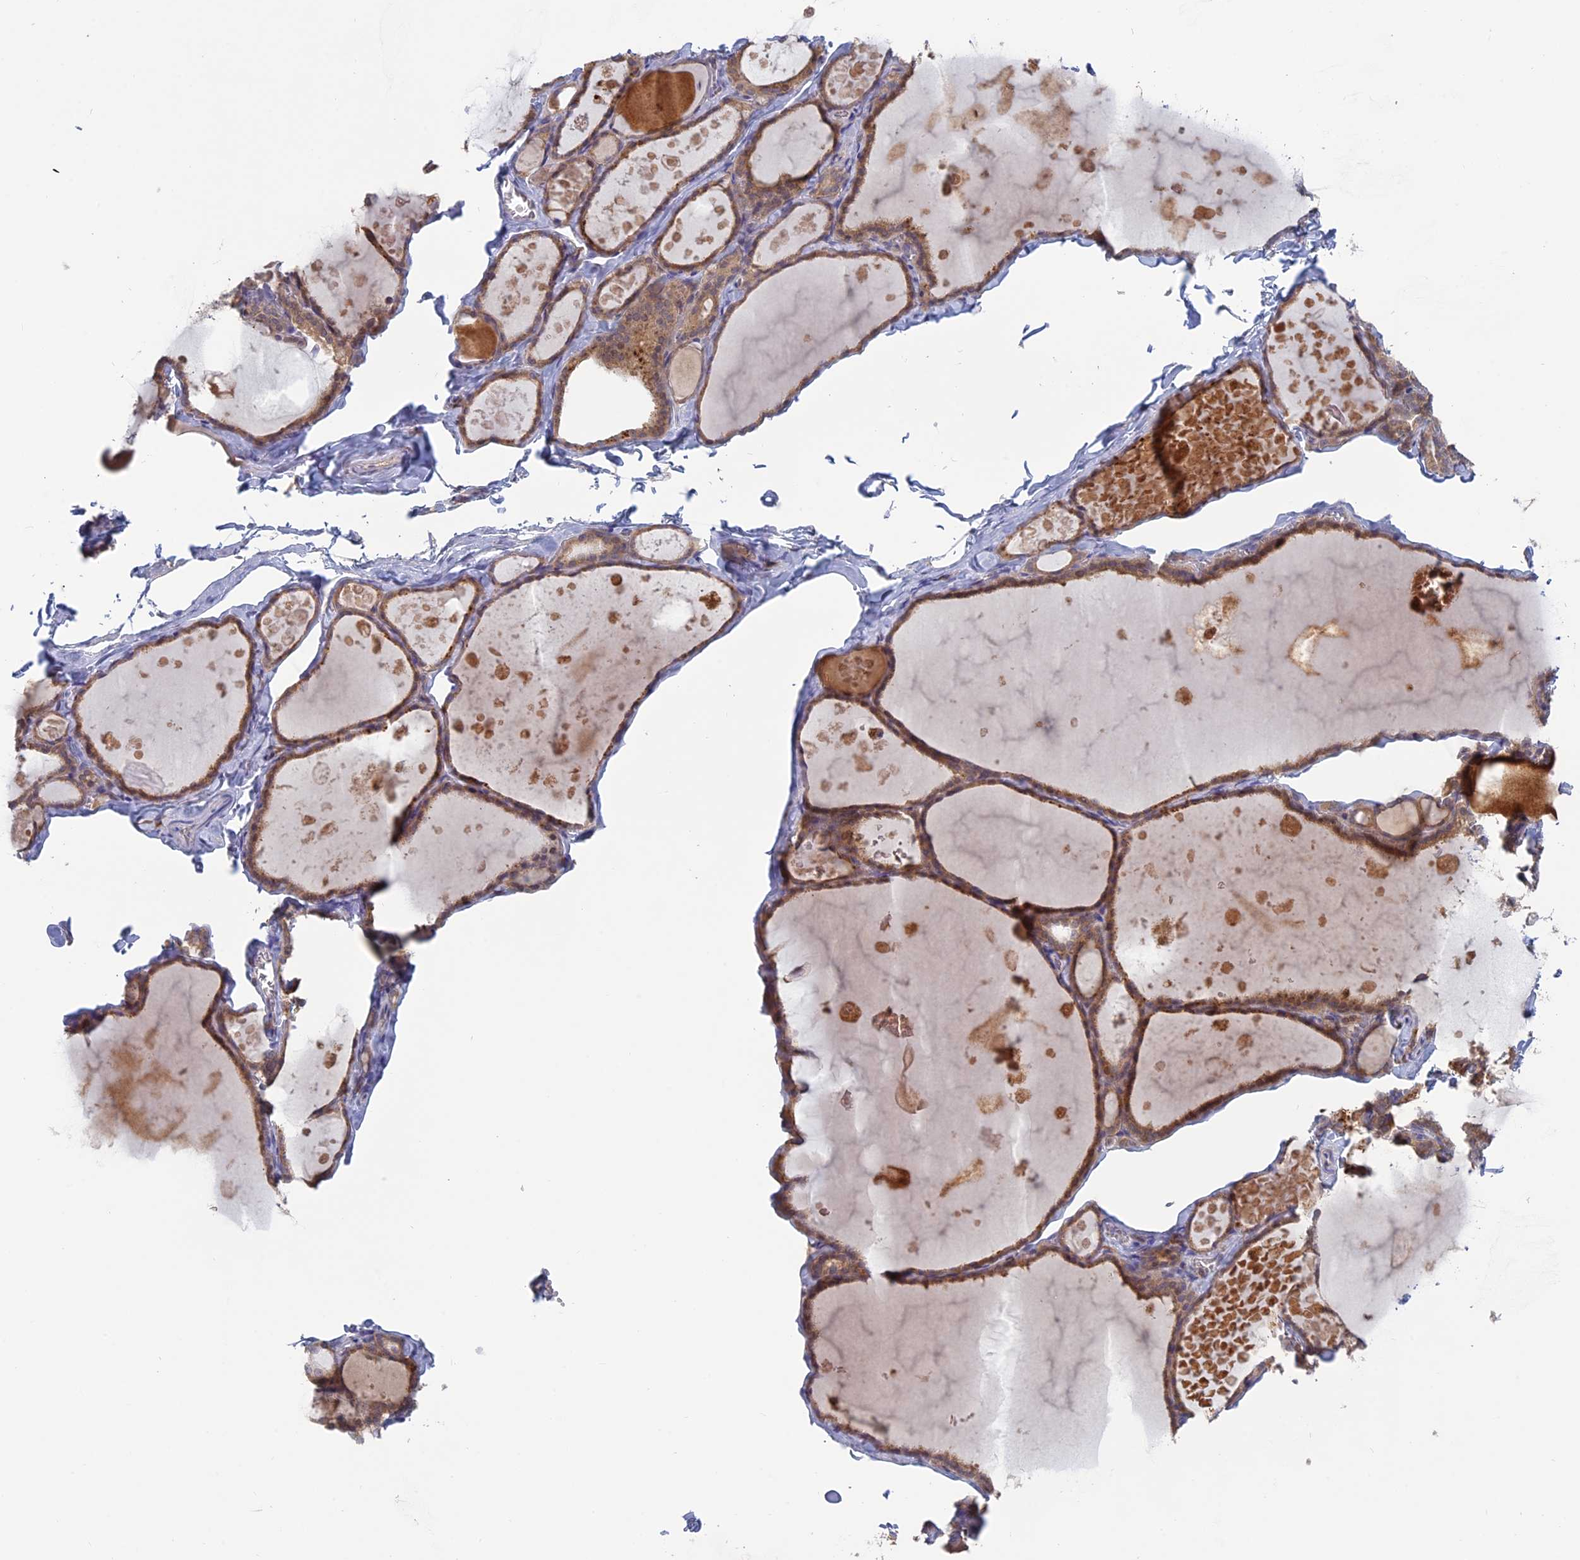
{"staining": {"intensity": "moderate", "quantity": ">75%", "location": "cytoplasmic/membranous"}, "tissue": "thyroid gland", "cell_type": "Glandular cells", "image_type": "normal", "snomed": [{"axis": "morphology", "description": "Normal tissue, NOS"}, {"axis": "topography", "description": "Thyroid gland"}], "caption": "A micrograph of thyroid gland stained for a protein shows moderate cytoplasmic/membranous brown staining in glandular cells.", "gene": "TMEM208", "patient": {"sex": "male", "age": 56}}